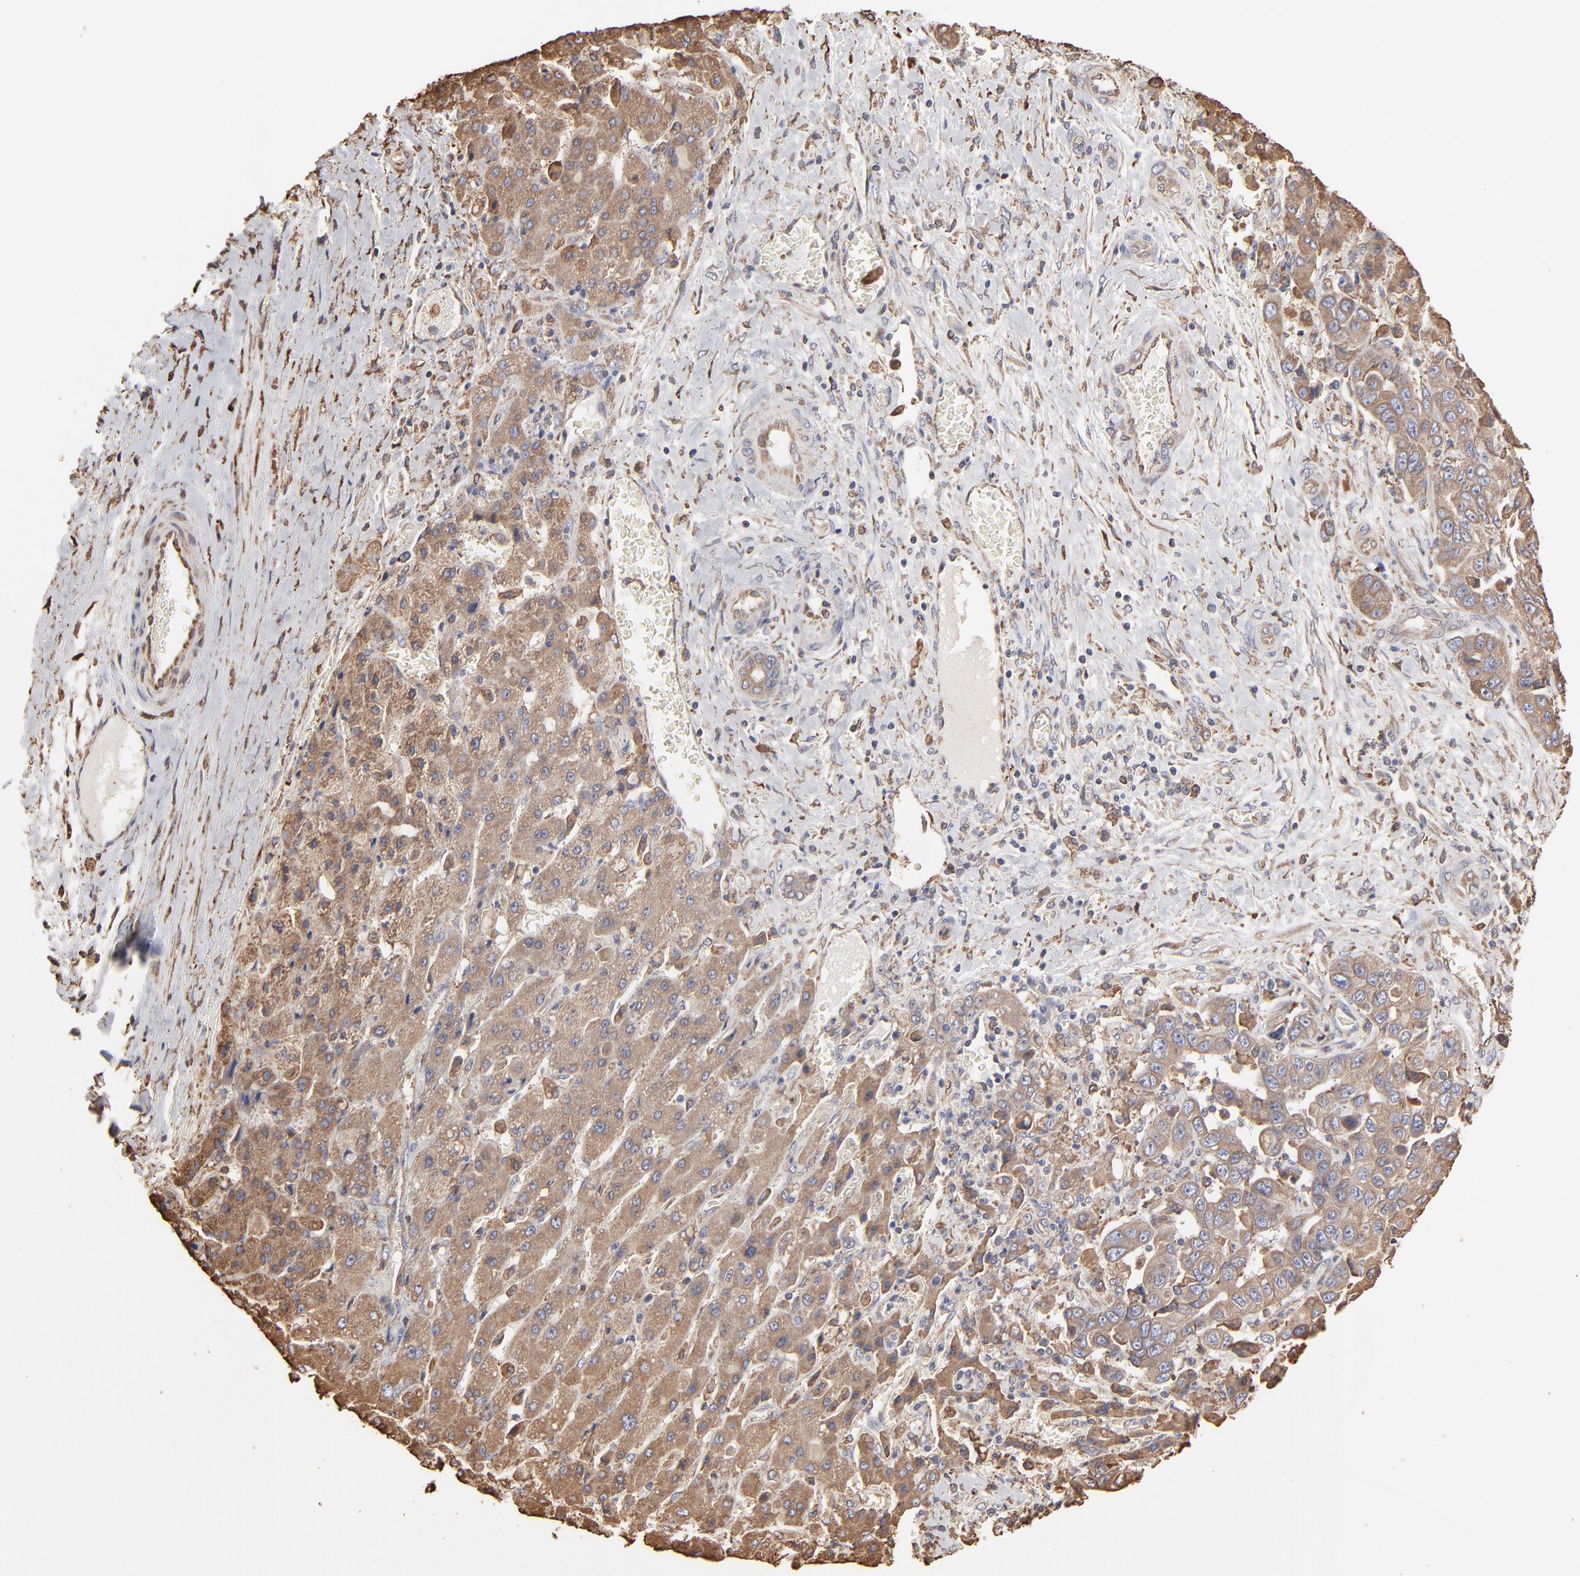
{"staining": {"intensity": "weak", "quantity": ">75%", "location": "cytoplasmic/membranous"}, "tissue": "liver cancer", "cell_type": "Tumor cells", "image_type": "cancer", "snomed": [{"axis": "morphology", "description": "Cholangiocarcinoma"}, {"axis": "topography", "description": "Liver"}], "caption": "IHC image of cholangiocarcinoma (liver) stained for a protein (brown), which demonstrates low levels of weak cytoplasmic/membranous staining in approximately >75% of tumor cells.", "gene": "PDIA3", "patient": {"sex": "female", "age": 52}}